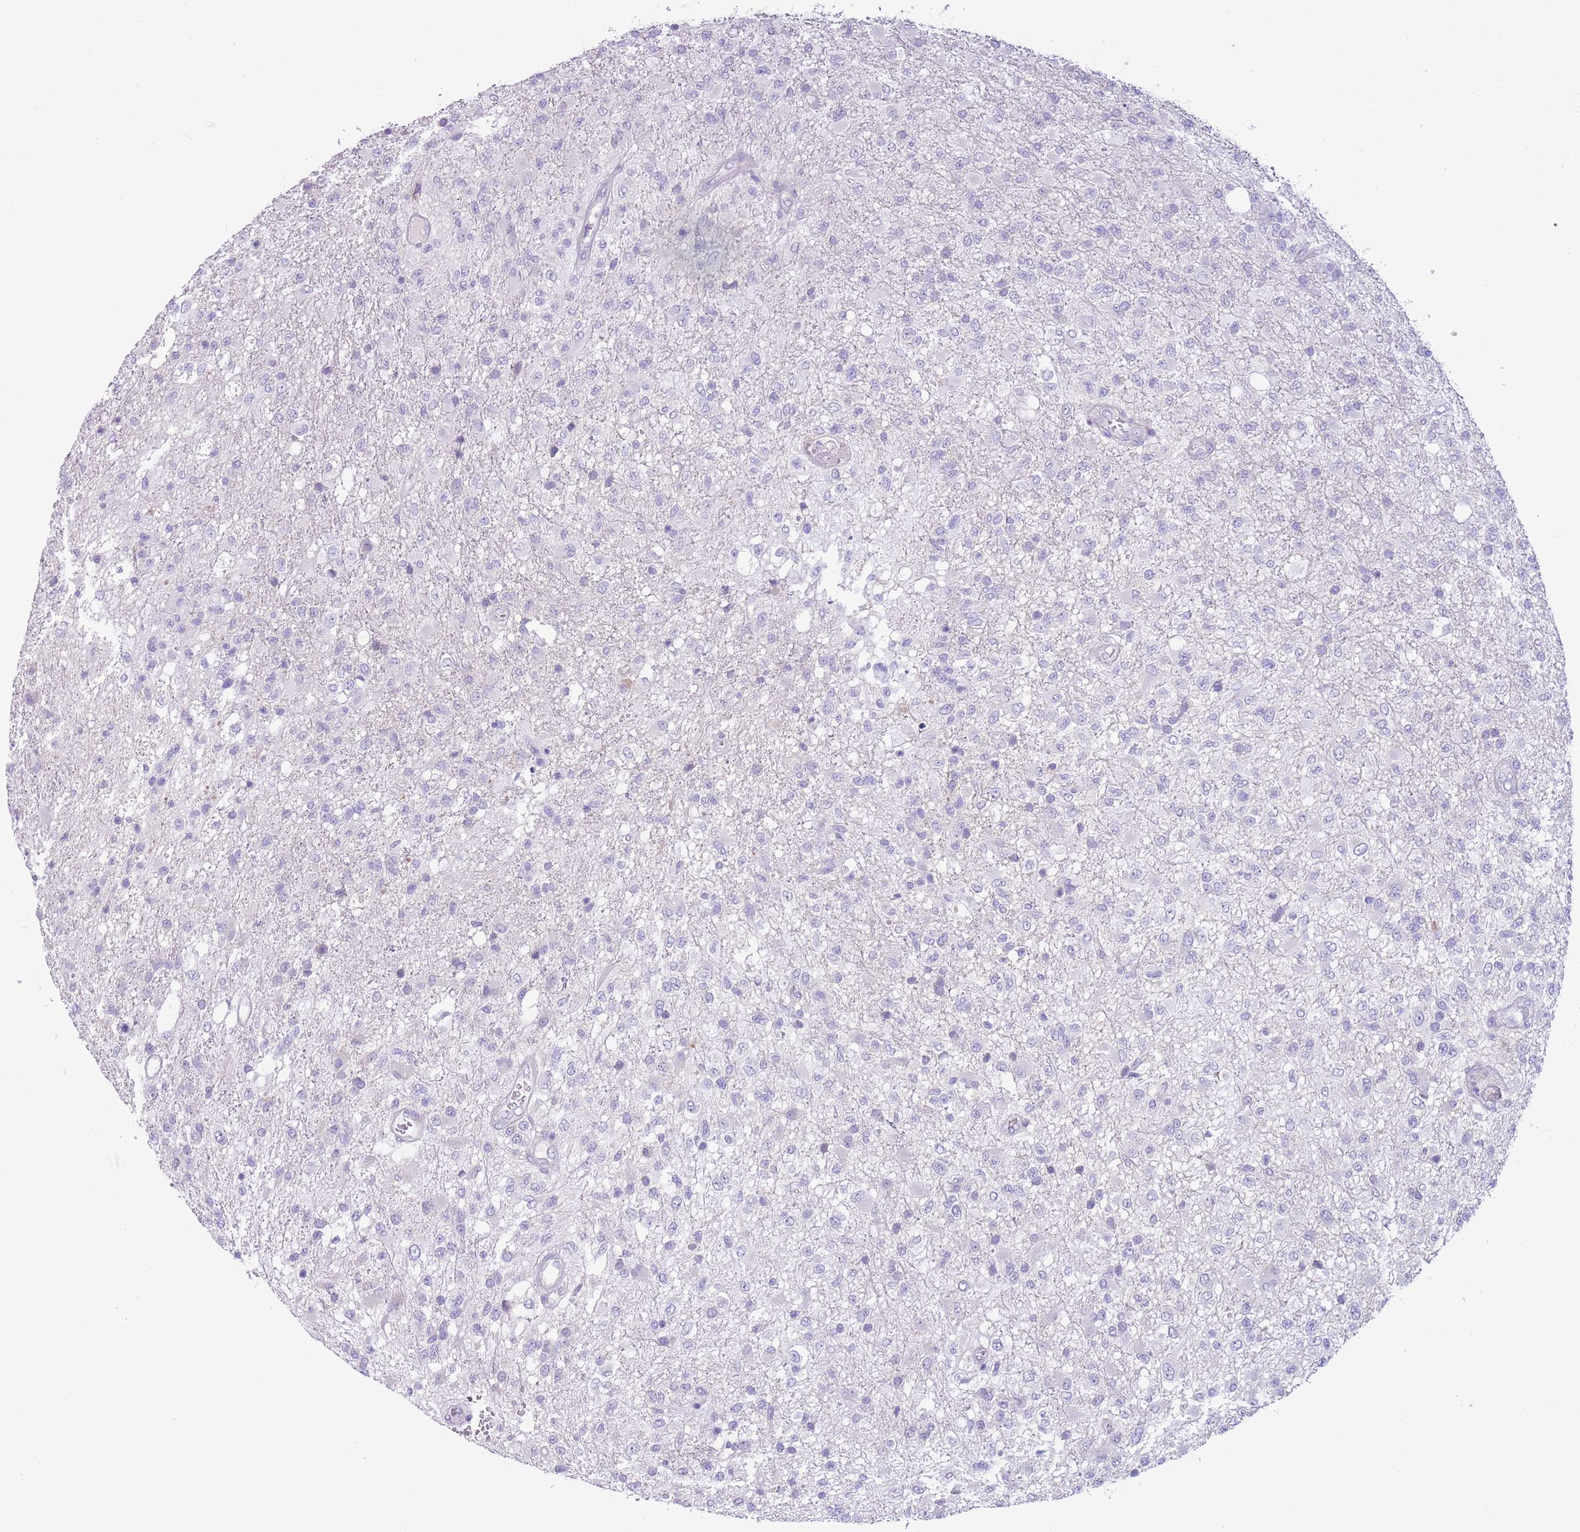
{"staining": {"intensity": "negative", "quantity": "none", "location": "none"}, "tissue": "glioma", "cell_type": "Tumor cells", "image_type": "cancer", "snomed": [{"axis": "morphology", "description": "Glioma, malignant, High grade"}, {"axis": "topography", "description": "Brain"}], "caption": "Glioma was stained to show a protein in brown. There is no significant positivity in tumor cells.", "gene": "ZNF697", "patient": {"sex": "female", "age": 74}}